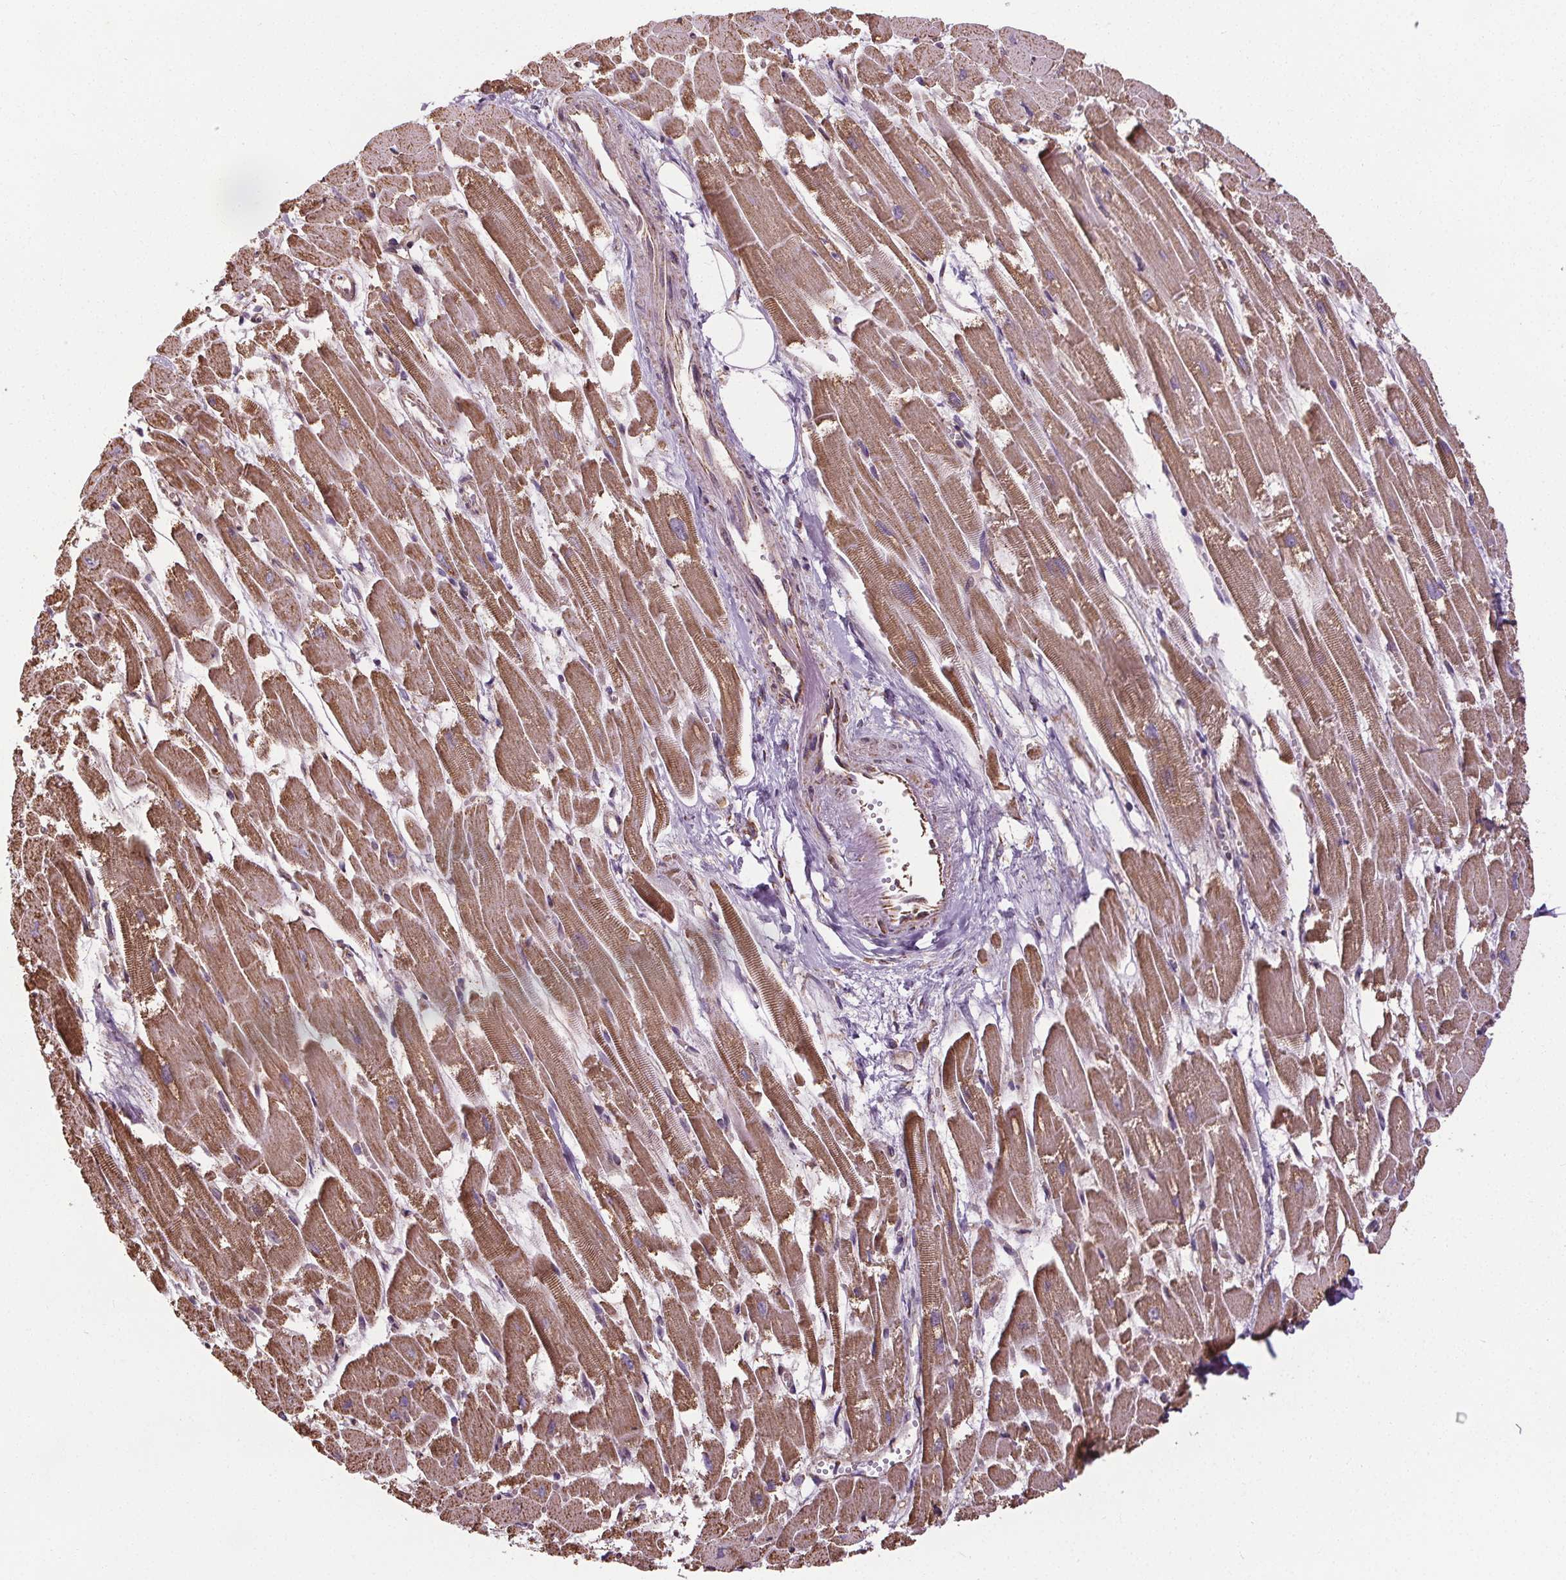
{"staining": {"intensity": "moderate", "quantity": ">75%", "location": "cytoplasmic/membranous"}, "tissue": "heart muscle", "cell_type": "Cardiomyocytes", "image_type": "normal", "snomed": [{"axis": "morphology", "description": "Normal tissue, NOS"}, {"axis": "topography", "description": "Heart"}], "caption": "Moderate cytoplasmic/membranous protein positivity is appreciated in approximately >75% of cardiomyocytes in heart muscle. (Stains: DAB in brown, nuclei in blue, Microscopy: brightfield microscopy at high magnification).", "gene": "ZNF548", "patient": {"sex": "female", "age": 52}}